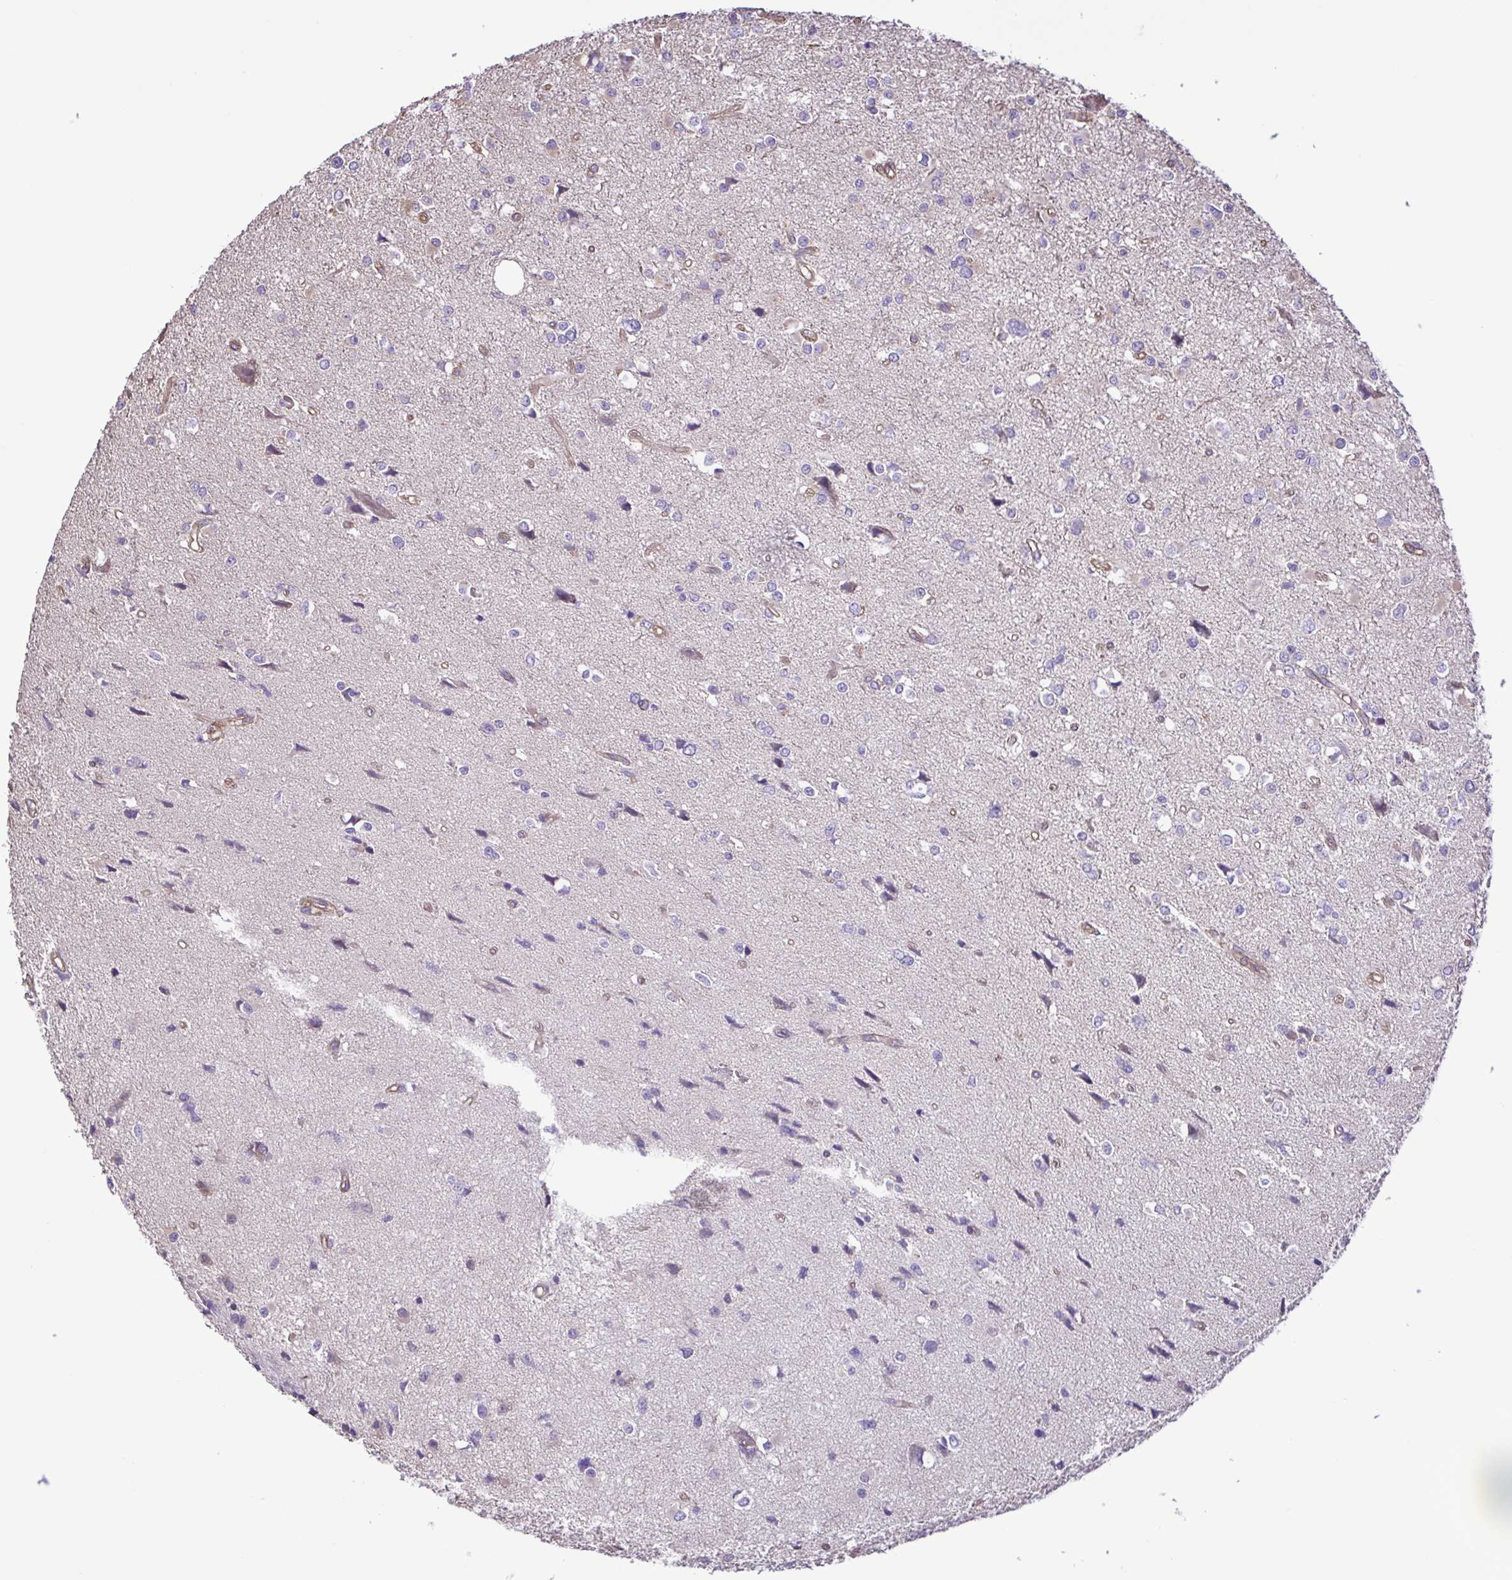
{"staining": {"intensity": "negative", "quantity": "none", "location": "none"}, "tissue": "glioma", "cell_type": "Tumor cells", "image_type": "cancer", "snomed": [{"axis": "morphology", "description": "Glioma, malignant, High grade"}, {"axis": "topography", "description": "Brain"}], "caption": "Glioma was stained to show a protein in brown. There is no significant positivity in tumor cells. (DAB (3,3'-diaminobenzidine) IHC with hematoxylin counter stain).", "gene": "FLT1", "patient": {"sex": "male", "age": 54}}